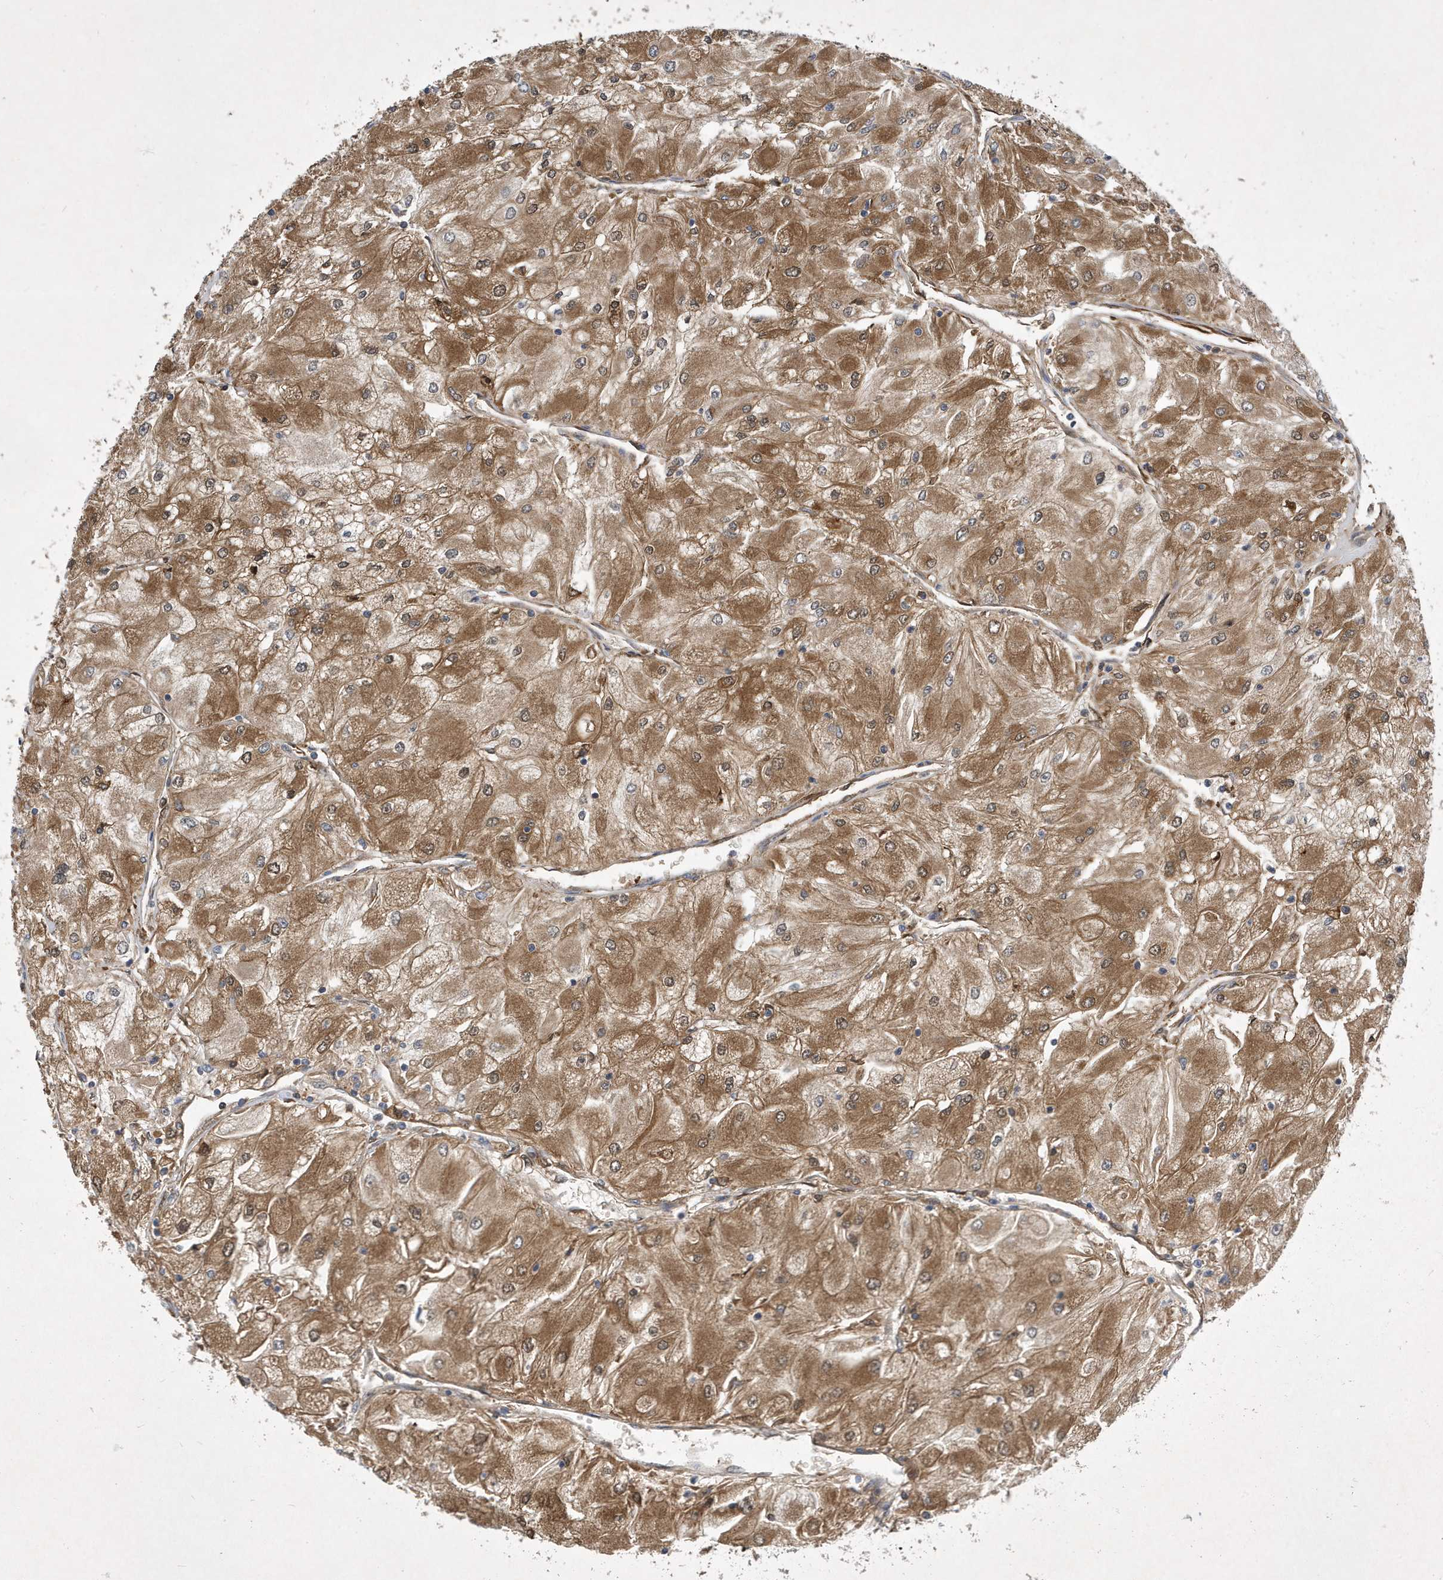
{"staining": {"intensity": "strong", "quantity": ">75%", "location": "cytoplasmic/membranous"}, "tissue": "renal cancer", "cell_type": "Tumor cells", "image_type": "cancer", "snomed": [{"axis": "morphology", "description": "Adenocarcinoma, NOS"}, {"axis": "topography", "description": "Kidney"}], "caption": "Human renal cancer (adenocarcinoma) stained with a brown dye exhibits strong cytoplasmic/membranous positive positivity in approximately >75% of tumor cells.", "gene": "STK19", "patient": {"sex": "male", "age": 80}}